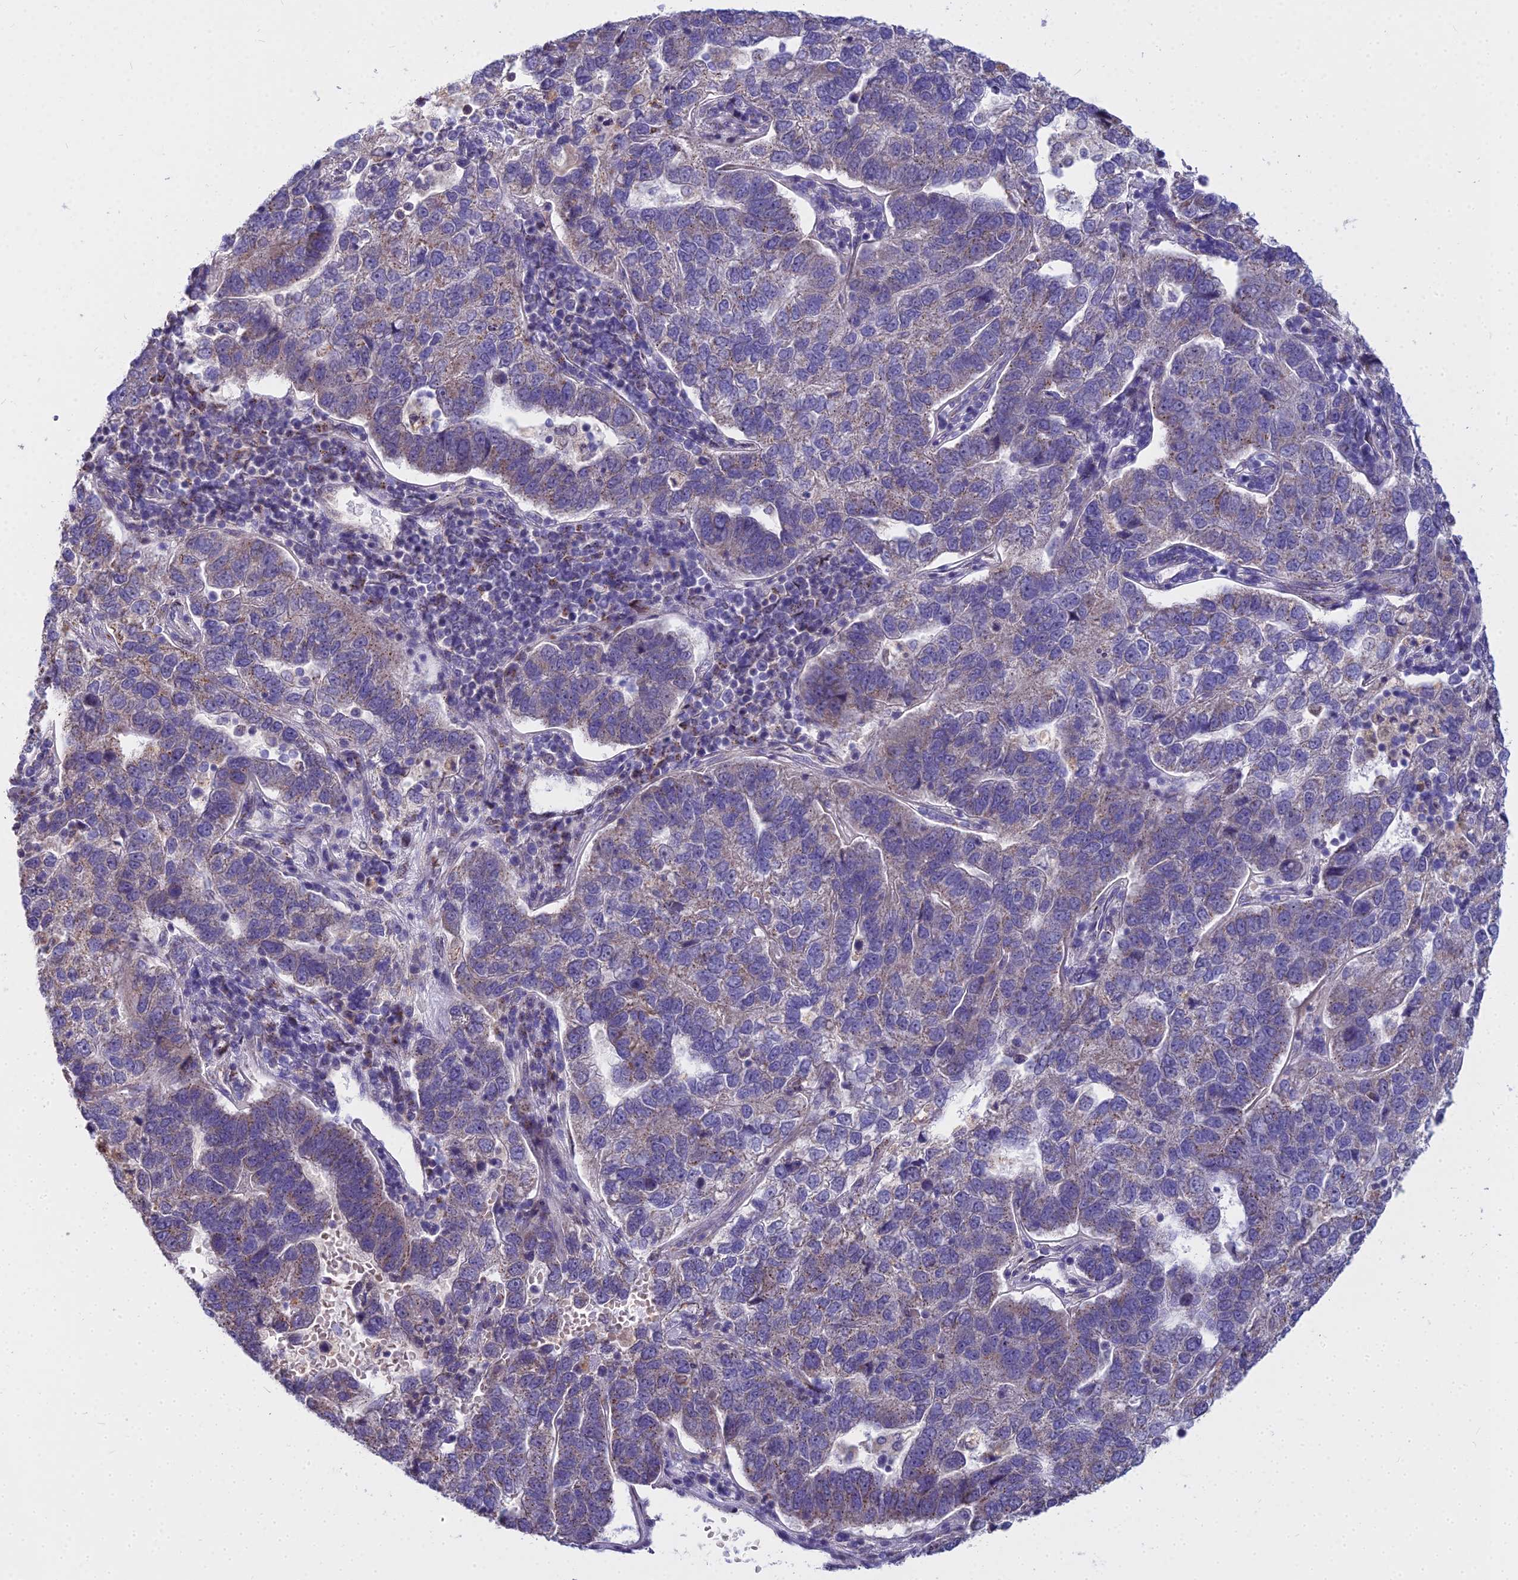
{"staining": {"intensity": "weak", "quantity": "<25%", "location": "cytoplasmic/membranous"}, "tissue": "pancreatic cancer", "cell_type": "Tumor cells", "image_type": "cancer", "snomed": [{"axis": "morphology", "description": "Adenocarcinoma, NOS"}, {"axis": "topography", "description": "Pancreas"}], "caption": "The histopathology image shows no significant positivity in tumor cells of pancreatic adenocarcinoma. (Stains: DAB (3,3'-diaminobenzidine) immunohistochemistry (IHC) with hematoxylin counter stain, Microscopy: brightfield microscopy at high magnification).", "gene": "WDPCP", "patient": {"sex": "female", "age": 61}}